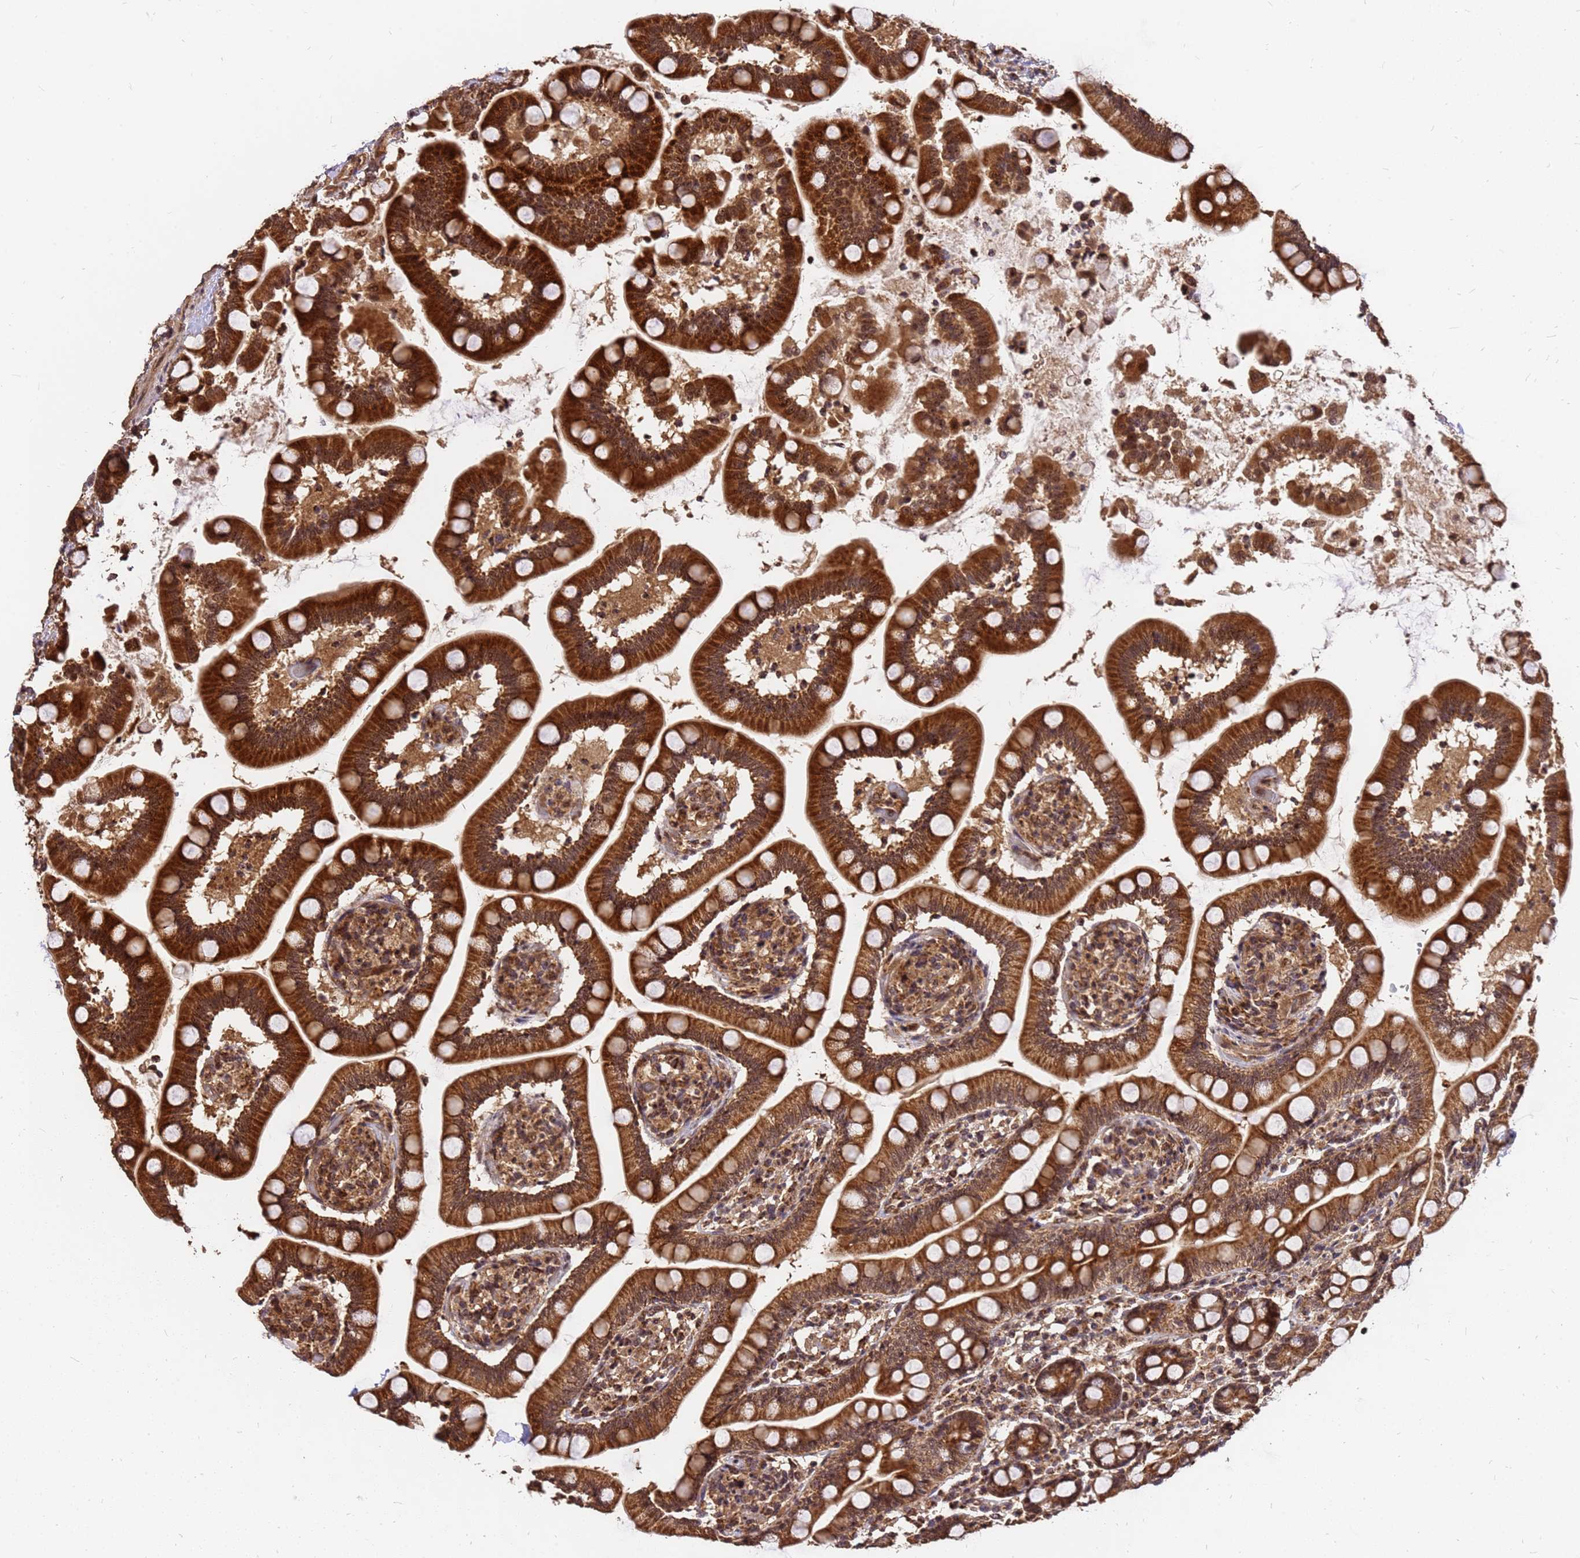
{"staining": {"intensity": "strong", "quantity": ">75%", "location": "cytoplasmic/membranous,nuclear"}, "tissue": "small intestine", "cell_type": "Glandular cells", "image_type": "normal", "snomed": [{"axis": "morphology", "description": "Normal tissue, NOS"}, {"axis": "topography", "description": "Small intestine"}], "caption": "Strong cytoplasmic/membranous,nuclear protein staining is identified in approximately >75% of glandular cells in small intestine. The protein of interest is stained brown, and the nuclei are stained in blue (DAB (3,3'-diaminobenzidine) IHC with brightfield microscopy, high magnification).", "gene": "GPATCH8", "patient": {"sex": "female", "age": 64}}